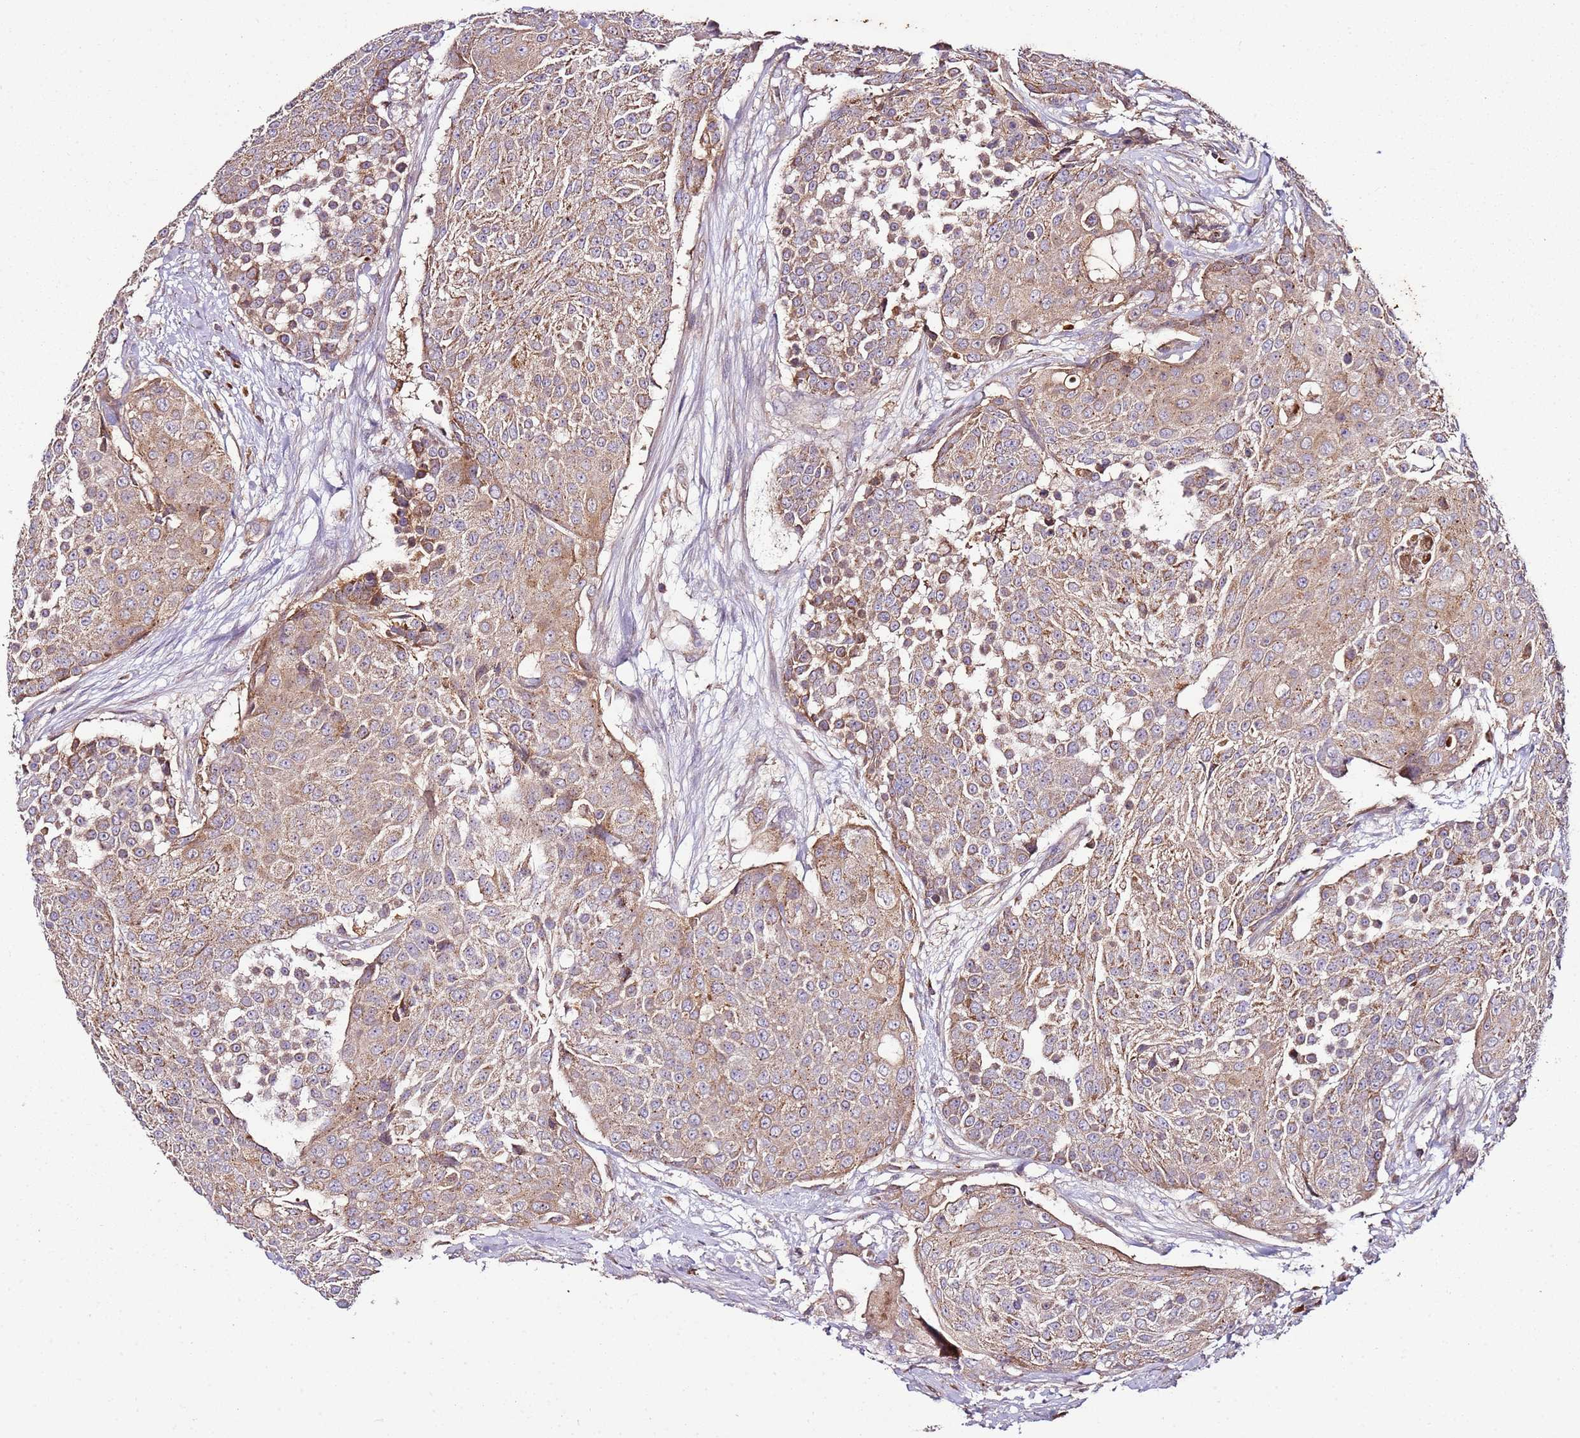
{"staining": {"intensity": "moderate", "quantity": ">75%", "location": "cytoplasmic/membranous"}, "tissue": "urothelial cancer", "cell_type": "Tumor cells", "image_type": "cancer", "snomed": [{"axis": "morphology", "description": "Urothelial carcinoma, High grade"}, {"axis": "topography", "description": "Urinary bladder"}], "caption": "Immunohistochemical staining of human high-grade urothelial carcinoma shows medium levels of moderate cytoplasmic/membranous protein staining in about >75% of tumor cells.", "gene": "KRTAP21-3", "patient": {"sex": "female", "age": 63}}